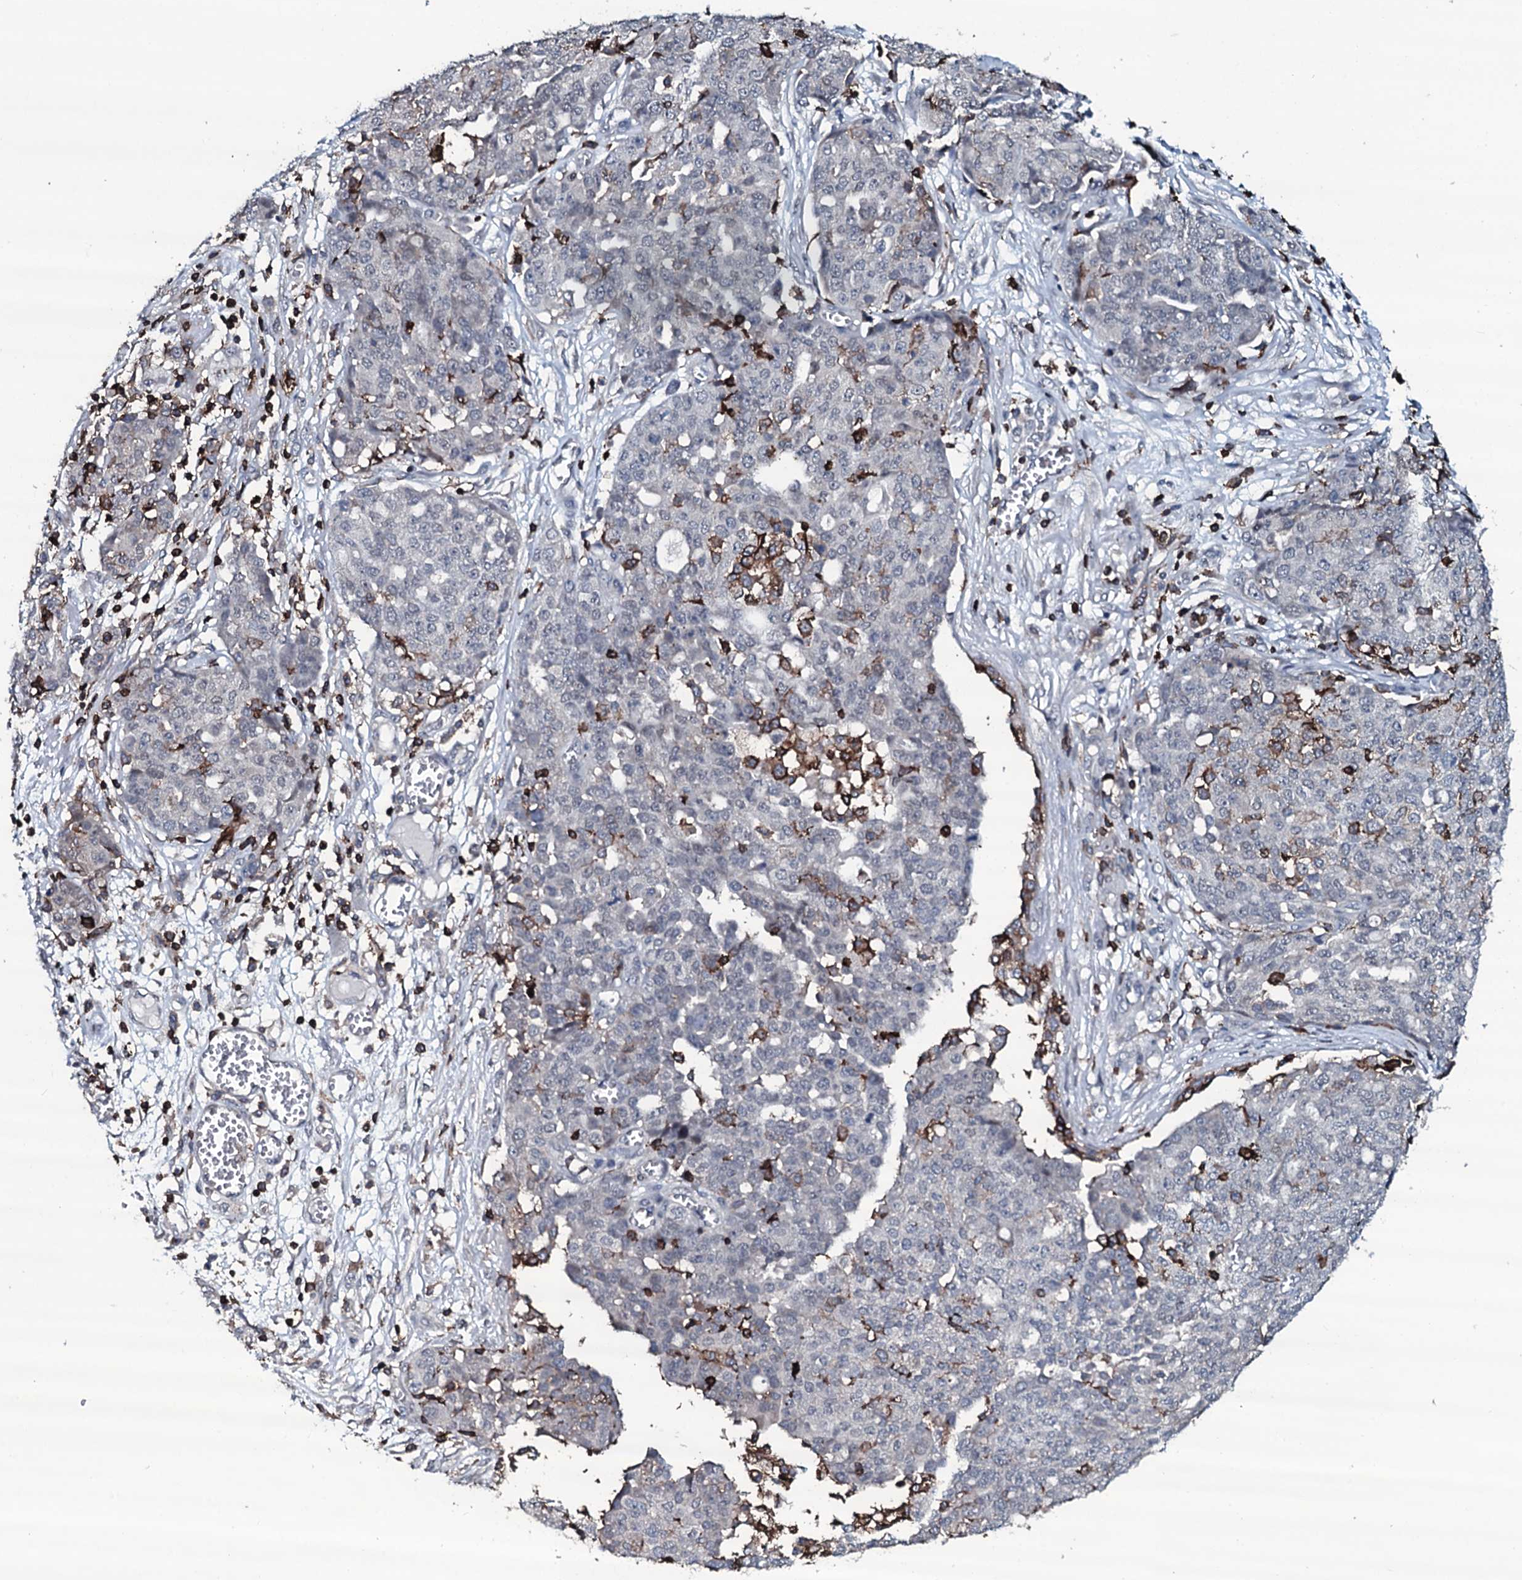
{"staining": {"intensity": "negative", "quantity": "none", "location": "none"}, "tissue": "ovarian cancer", "cell_type": "Tumor cells", "image_type": "cancer", "snomed": [{"axis": "morphology", "description": "Cystadenocarcinoma, serous, NOS"}, {"axis": "topography", "description": "Soft tissue"}, {"axis": "topography", "description": "Ovary"}], "caption": "Histopathology image shows no protein expression in tumor cells of ovarian serous cystadenocarcinoma tissue. Brightfield microscopy of immunohistochemistry (IHC) stained with DAB (3,3'-diaminobenzidine) (brown) and hematoxylin (blue), captured at high magnification.", "gene": "OGFOD2", "patient": {"sex": "female", "age": 57}}